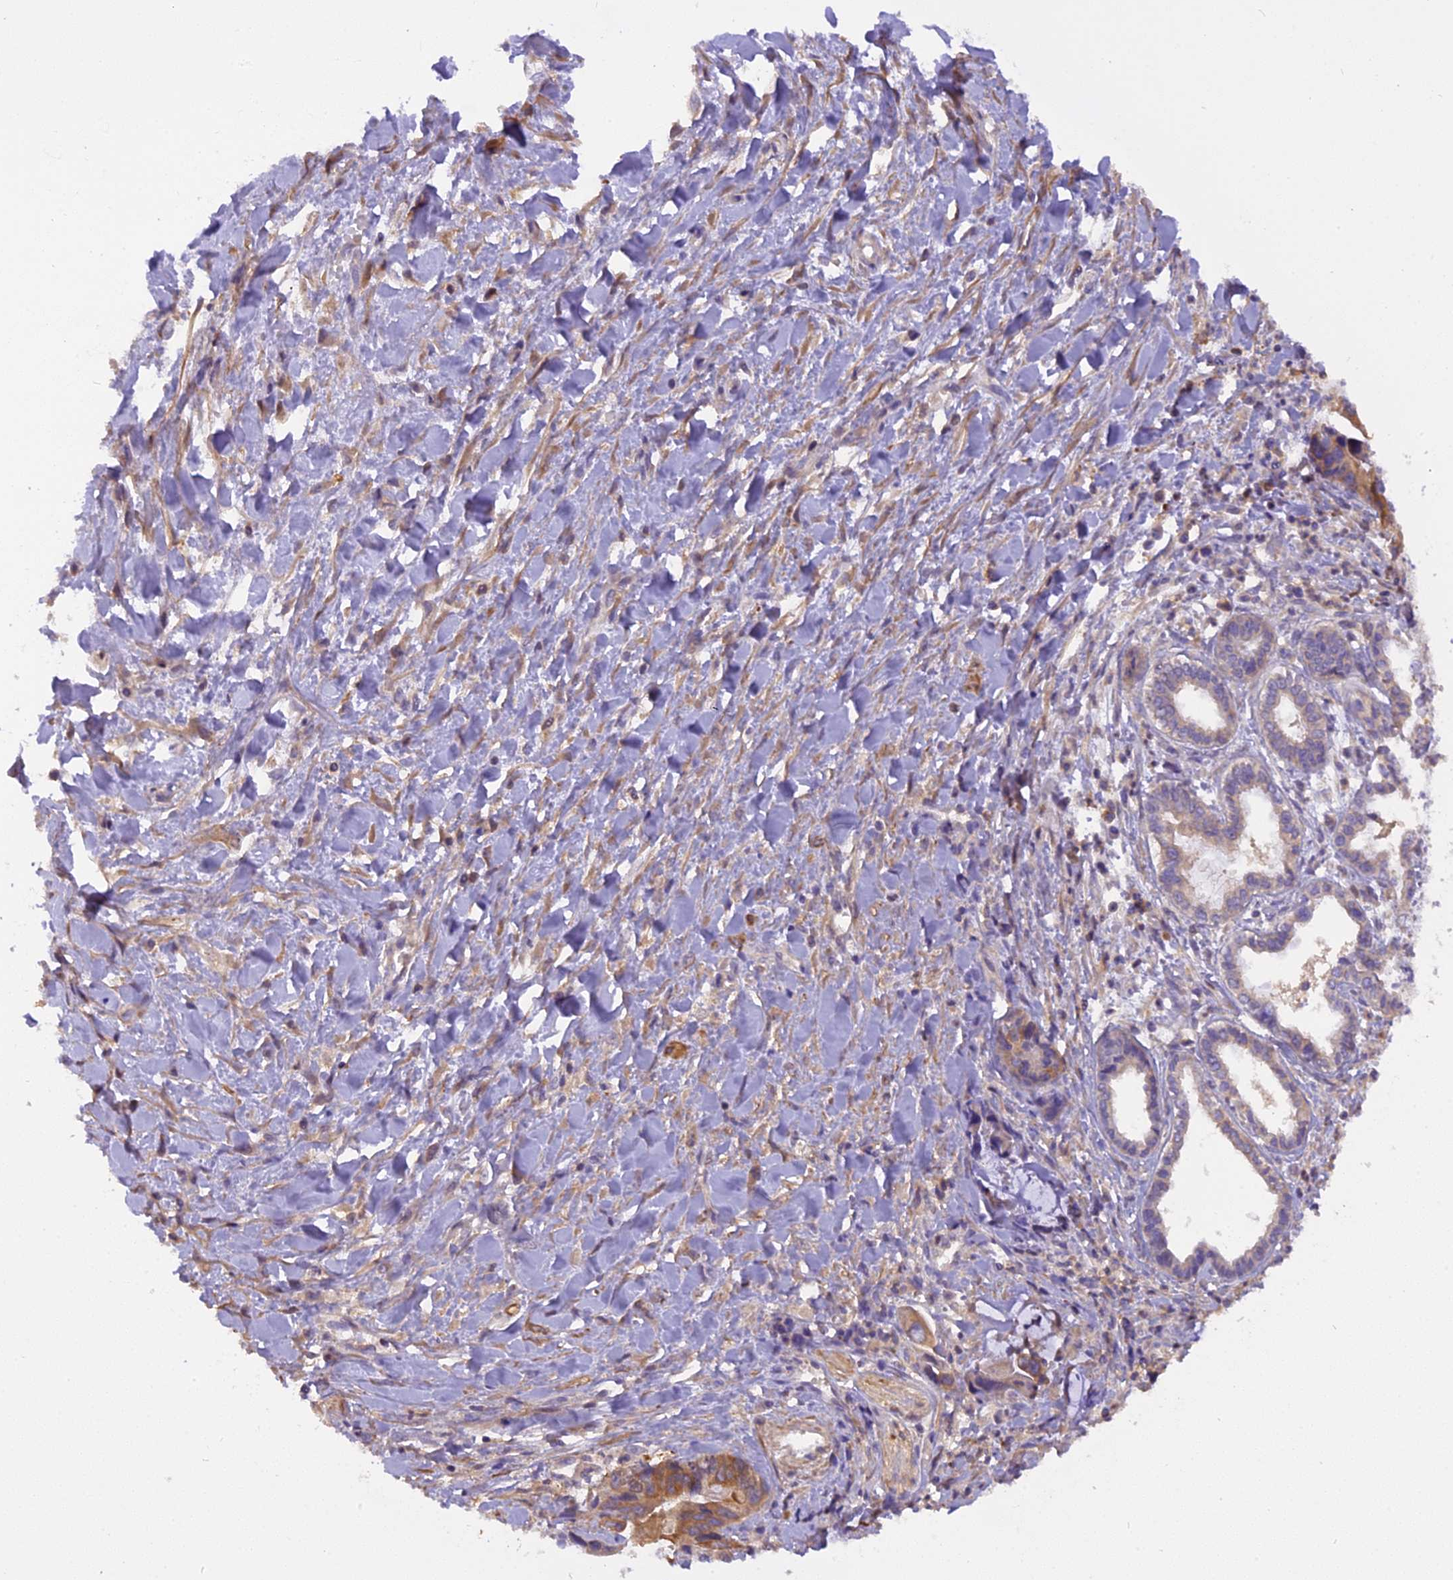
{"staining": {"intensity": "weak", "quantity": "<25%", "location": "cytoplasmic/membranous"}, "tissue": "pancreatic cancer", "cell_type": "Tumor cells", "image_type": "cancer", "snomed": [{"axis": "morphology", "description": "Adenocarcinoma, NOS"}, {"axis": "topography", "description": "Pancreas"}], "caption": "DAB (3,3'-diaminobenzidine) immunohistochemical staining of pancreatic cancer reveals no significant positivity in tumor cells.", "gene": "STOML1", "patient": {"sex": "female", "age": 50}}